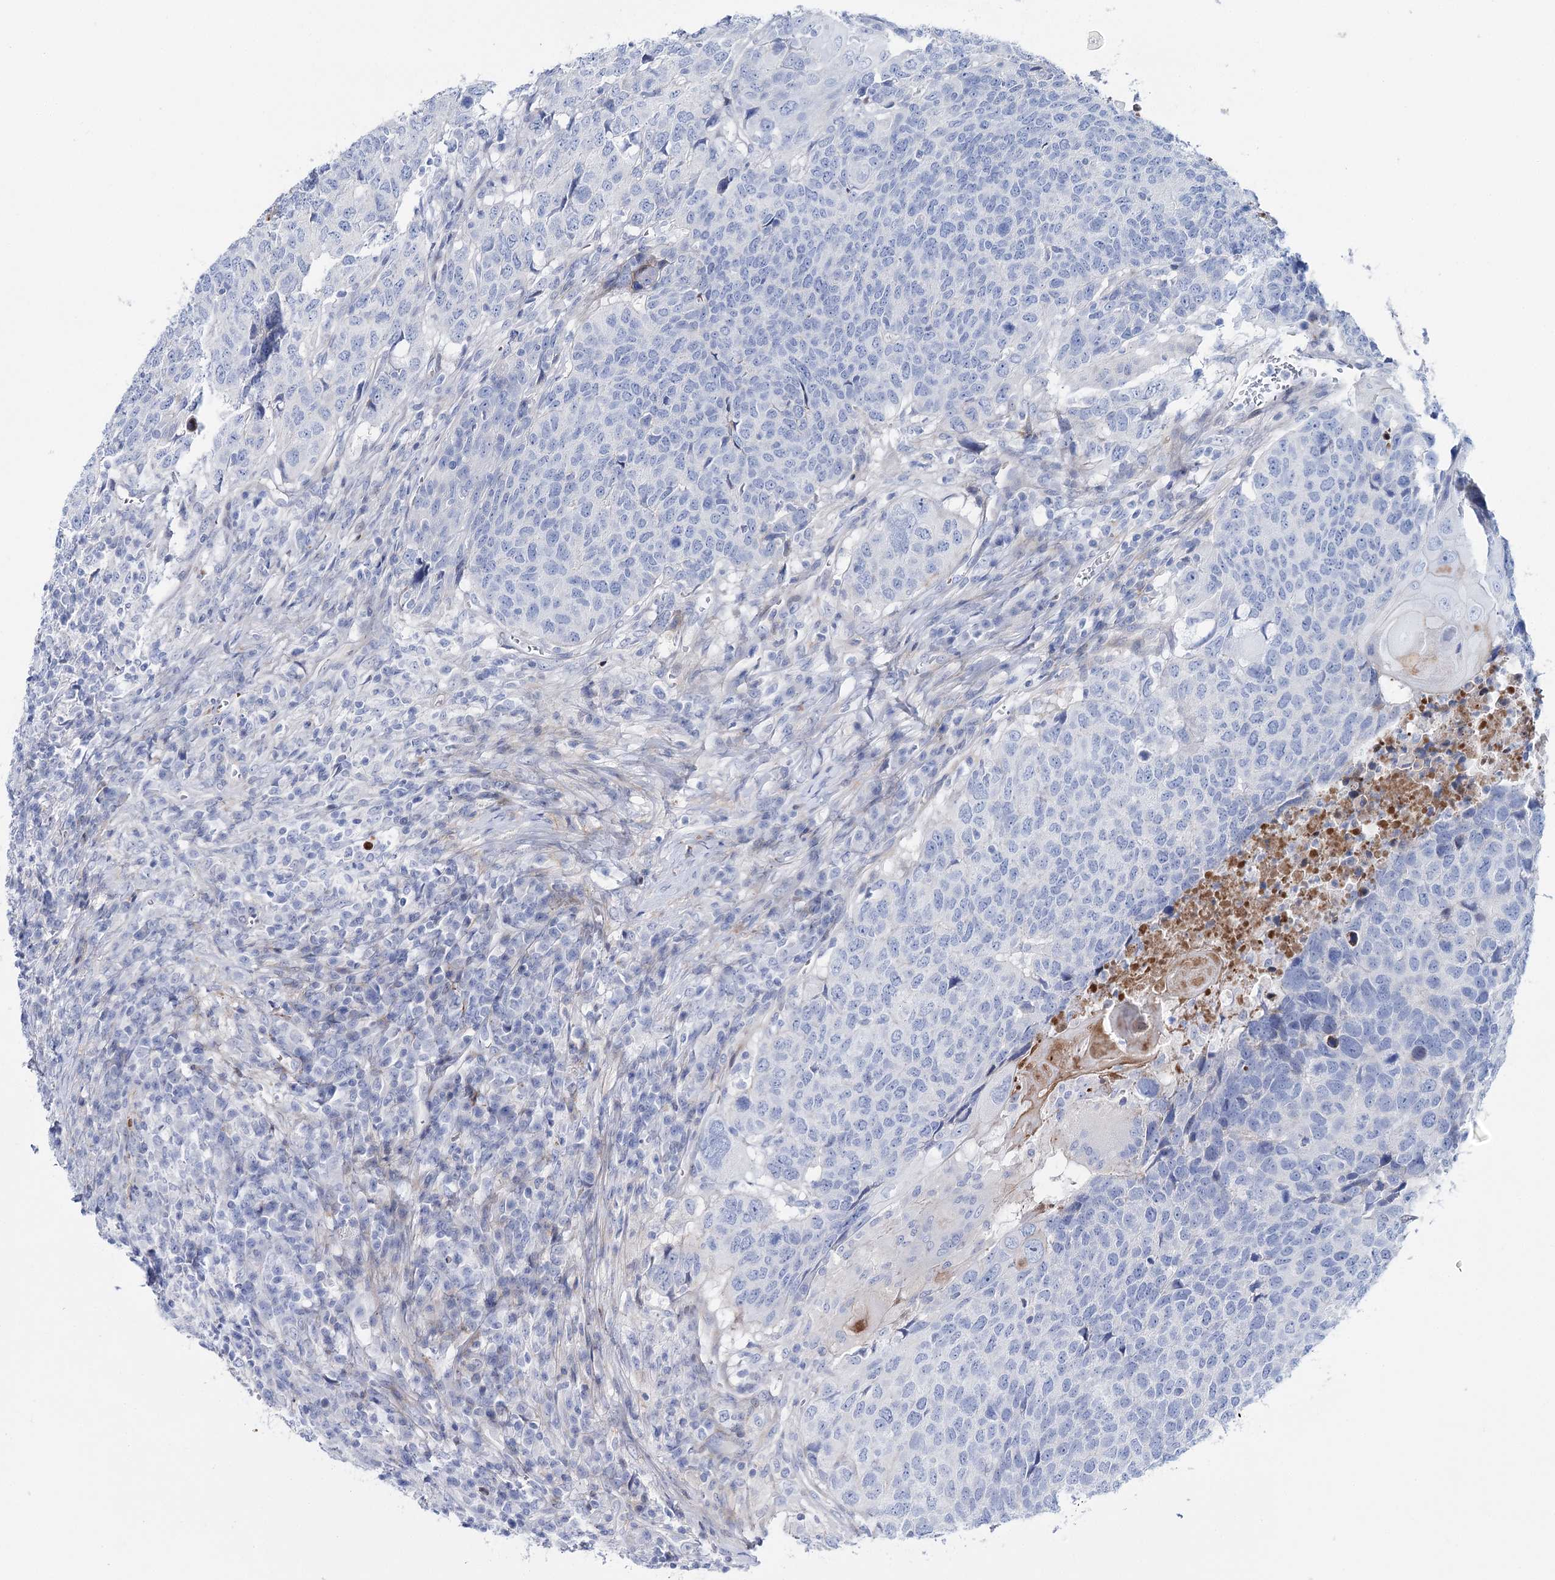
{"staining": {"intensity": "negative", "quantity": "none", "location": "none"}, "tissue": "head and neck cancer", "cell_type": "Tumor cells", "image_type": "cancer", "snomed": [{"axis": "morphology", "description": "Squamous cell carcinoma, NOS"}, {"axis": "topography", "description": "Head-Neck"}], "caption": "A high-resolution photomicrograph shows immunohistochemistry (IHC) staining of head and neck cancer (squamous cell carcinoma), which exhibits no significant positivity in tumor cells.", "gene": "ANKRD23", "patient": {"sex": "male", "age": 66}}